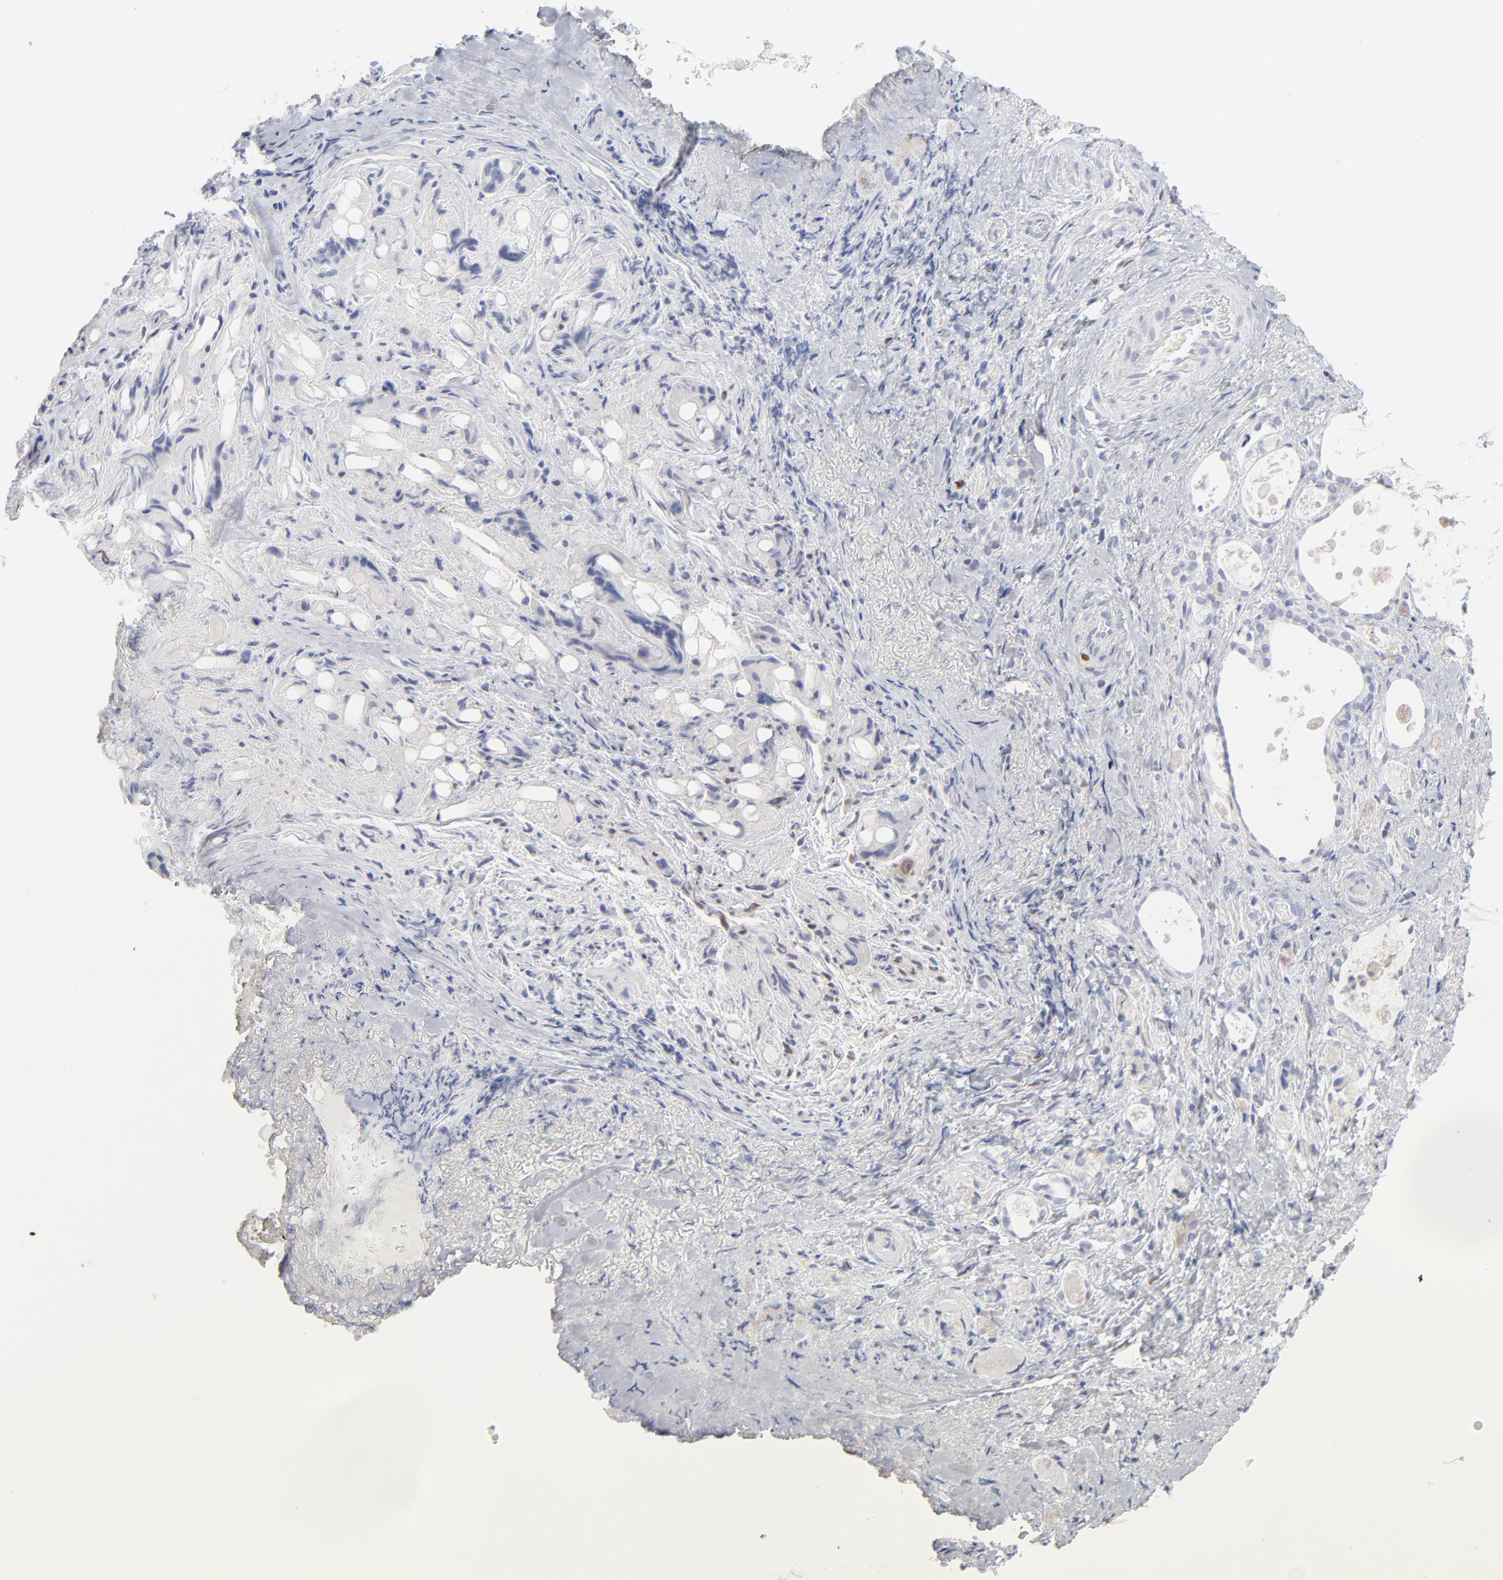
{"staining": {"intensity": "strong", "quantity": "<25%", "location": "nuclear"}, "tissue": "thyroid gland", "cell_type": "Glandular cells", "image_type": "normal", "snomed": [{"axis": "morphology", "description": "Normal tissue, NOS"}, {"axis": "topography", "description": "Thyroid gland"}], "caption": "Glandular cells reveal strong nuclear staining in approximately <25% of cells in normal thyroid gland.", "gene": "MCM7", "patient": {"sex": "female", "age": 75}}